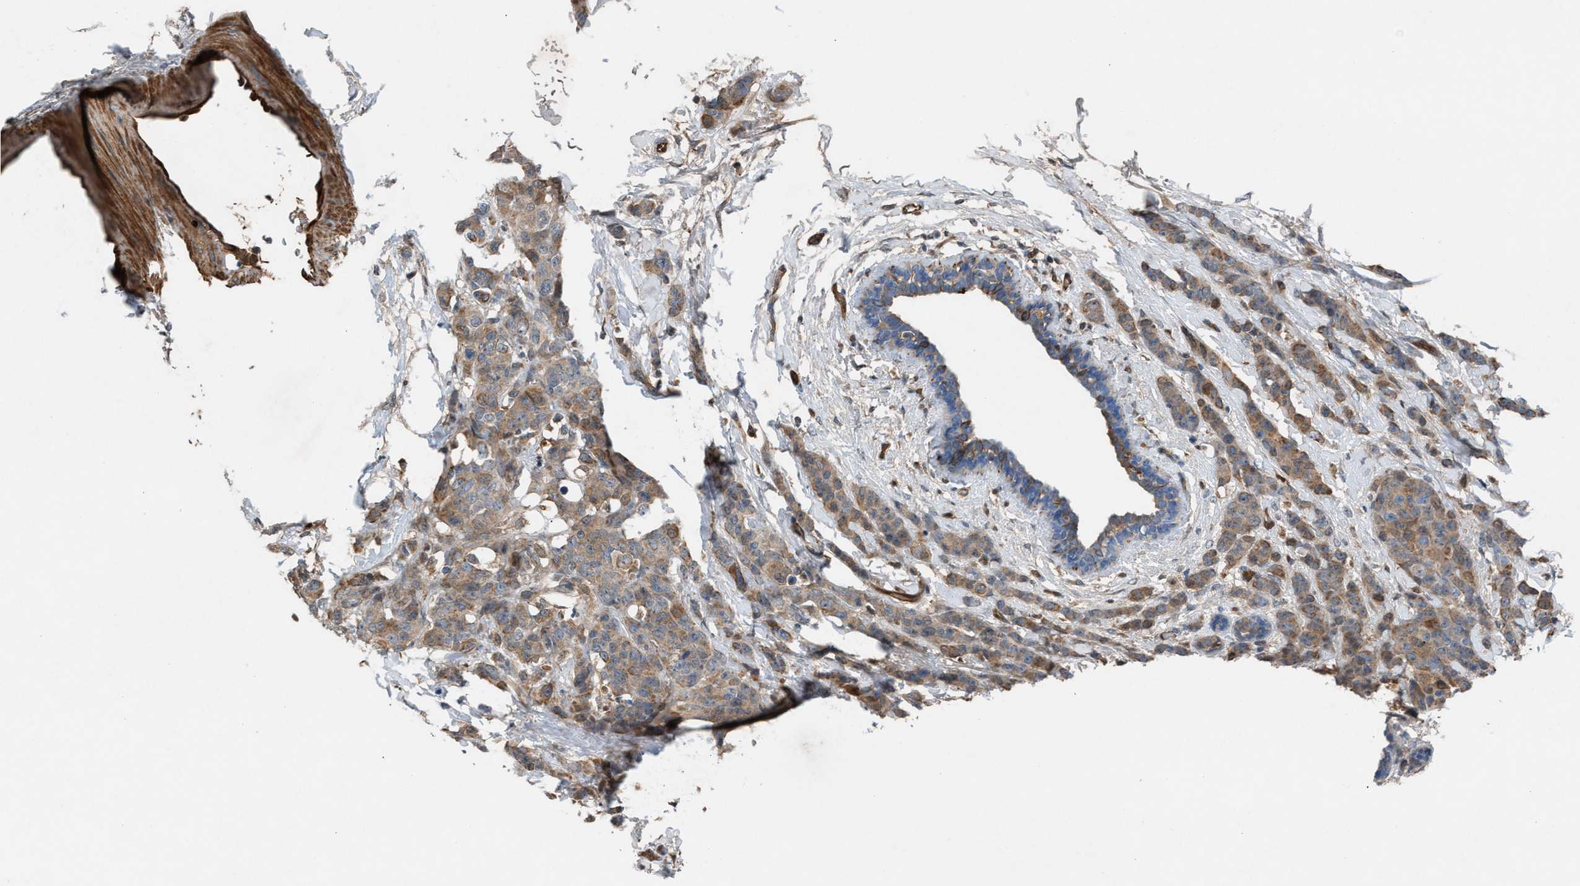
{"staining": {"intensity": "moderate", "quantity": ">75%", "location": "cytoplasmic/membranous"}, "tissue": "breast cancer", "cell_type": "Tumor cells", "image_type": "cancer", "snomed": [{"axis": "morphology", "description": "Normal tissue, NOS"}, {"axis": "morphology", "description": "Duct carcinoma"}, {"axis": "topography", "description": "Breast"}], "caption": "Immunohistochemical staining of infiltrating ductal carcinoma (breast) exhibits medium levels of moderate cytoplasmic/membranous expression in approximately >75% of tumor cells.", "gene": "TPK1", "patient": {"sex": "female", "age": 40}}